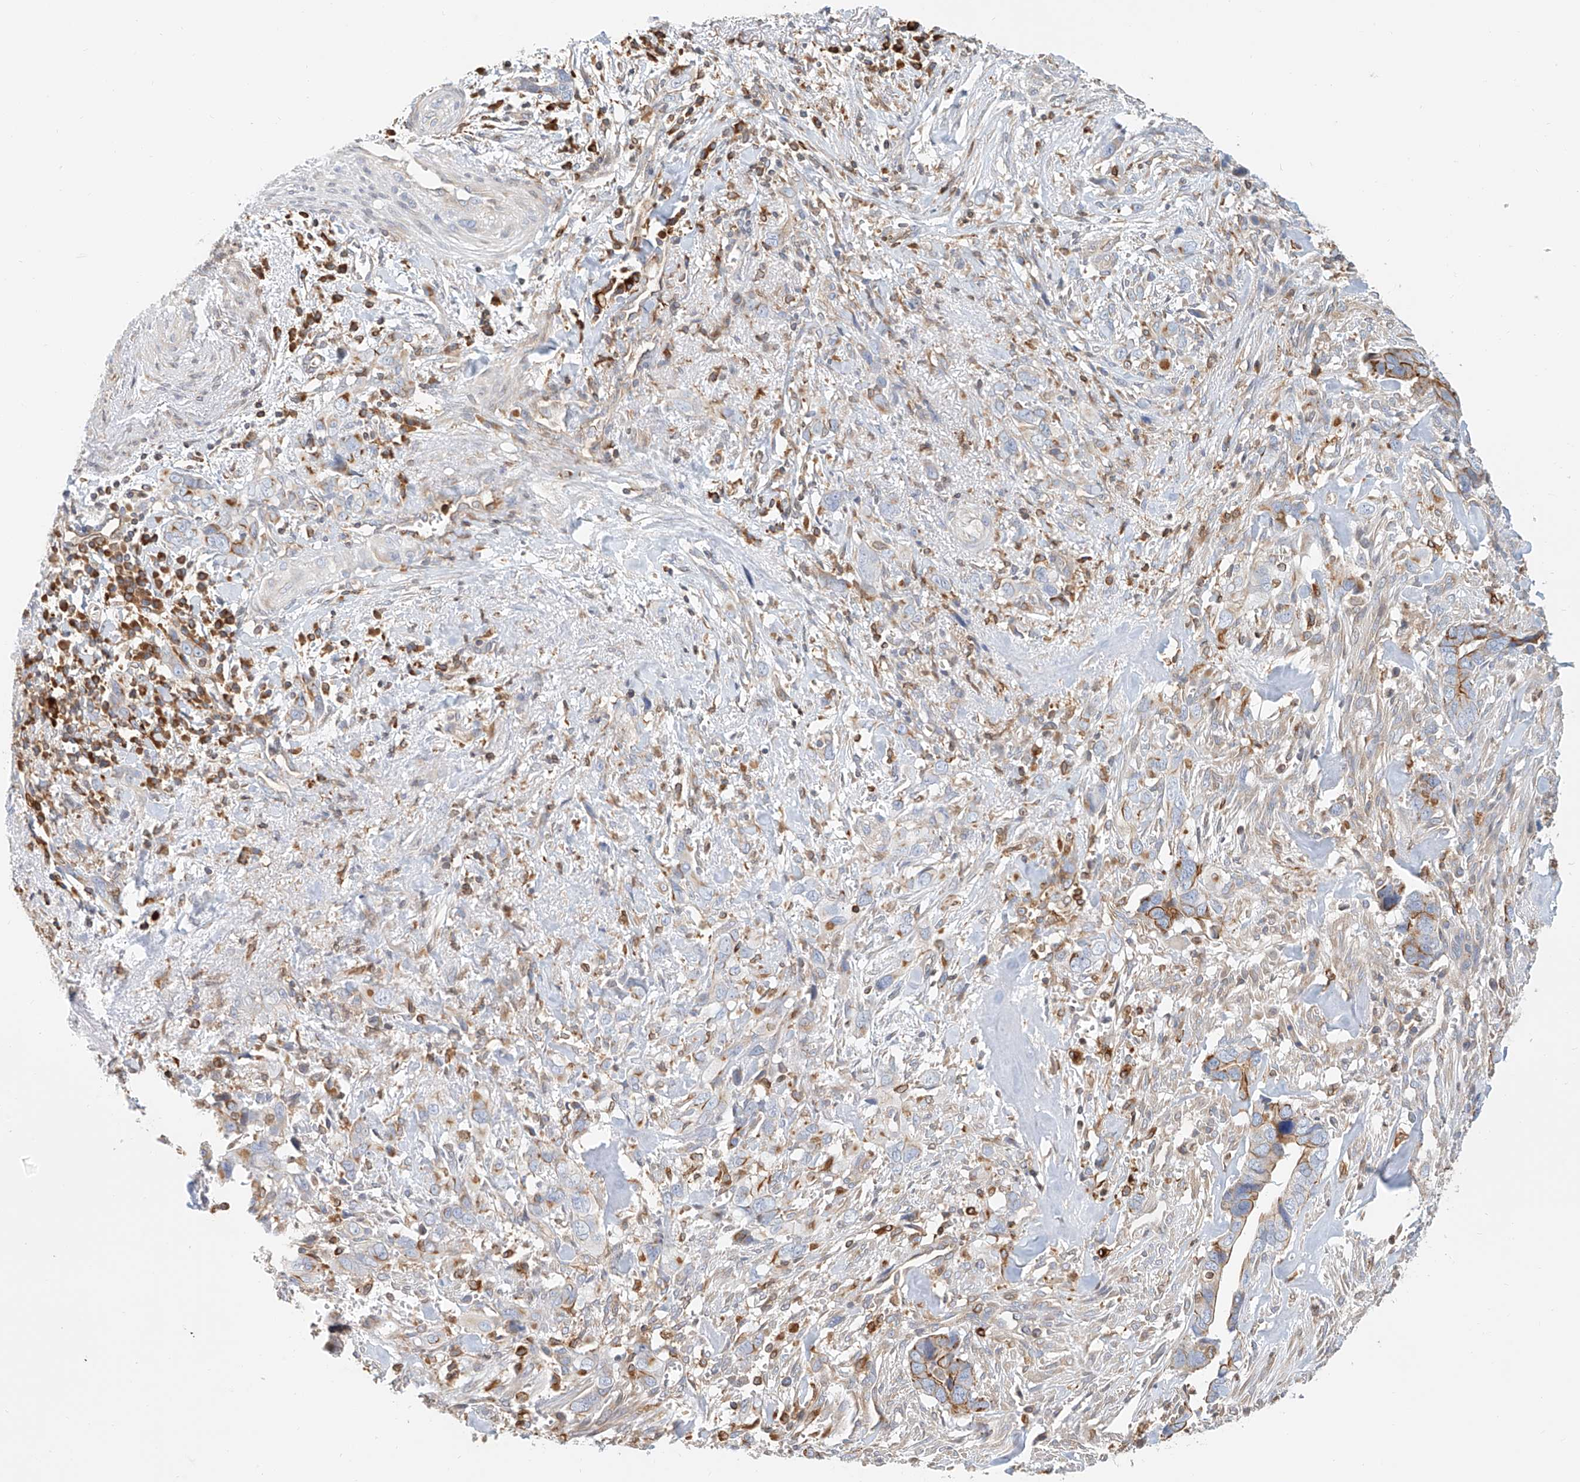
{"staining": {"intensity": "moderate", "quantity": "<25%", "location": "cytoplasmic/membranous"}, "tissue": "liver cancer", "cell_type": "Tumor cells", "image_type": "cancer", "snomed": [{"axis": "morphology", "description": "Cholangiocarcinoma"}, {"axis": "topography", "description": "Liver"}], "caption": "Tumor cells demonstrate low levels of moderate cytoplasmic/membranous positivity in approximately <25% of cells in human liver cholangiocarcinoma. Nuclei are stained in blue.", "gene": "DHRS7", "patient": {"sex": "female", "age": 79}}